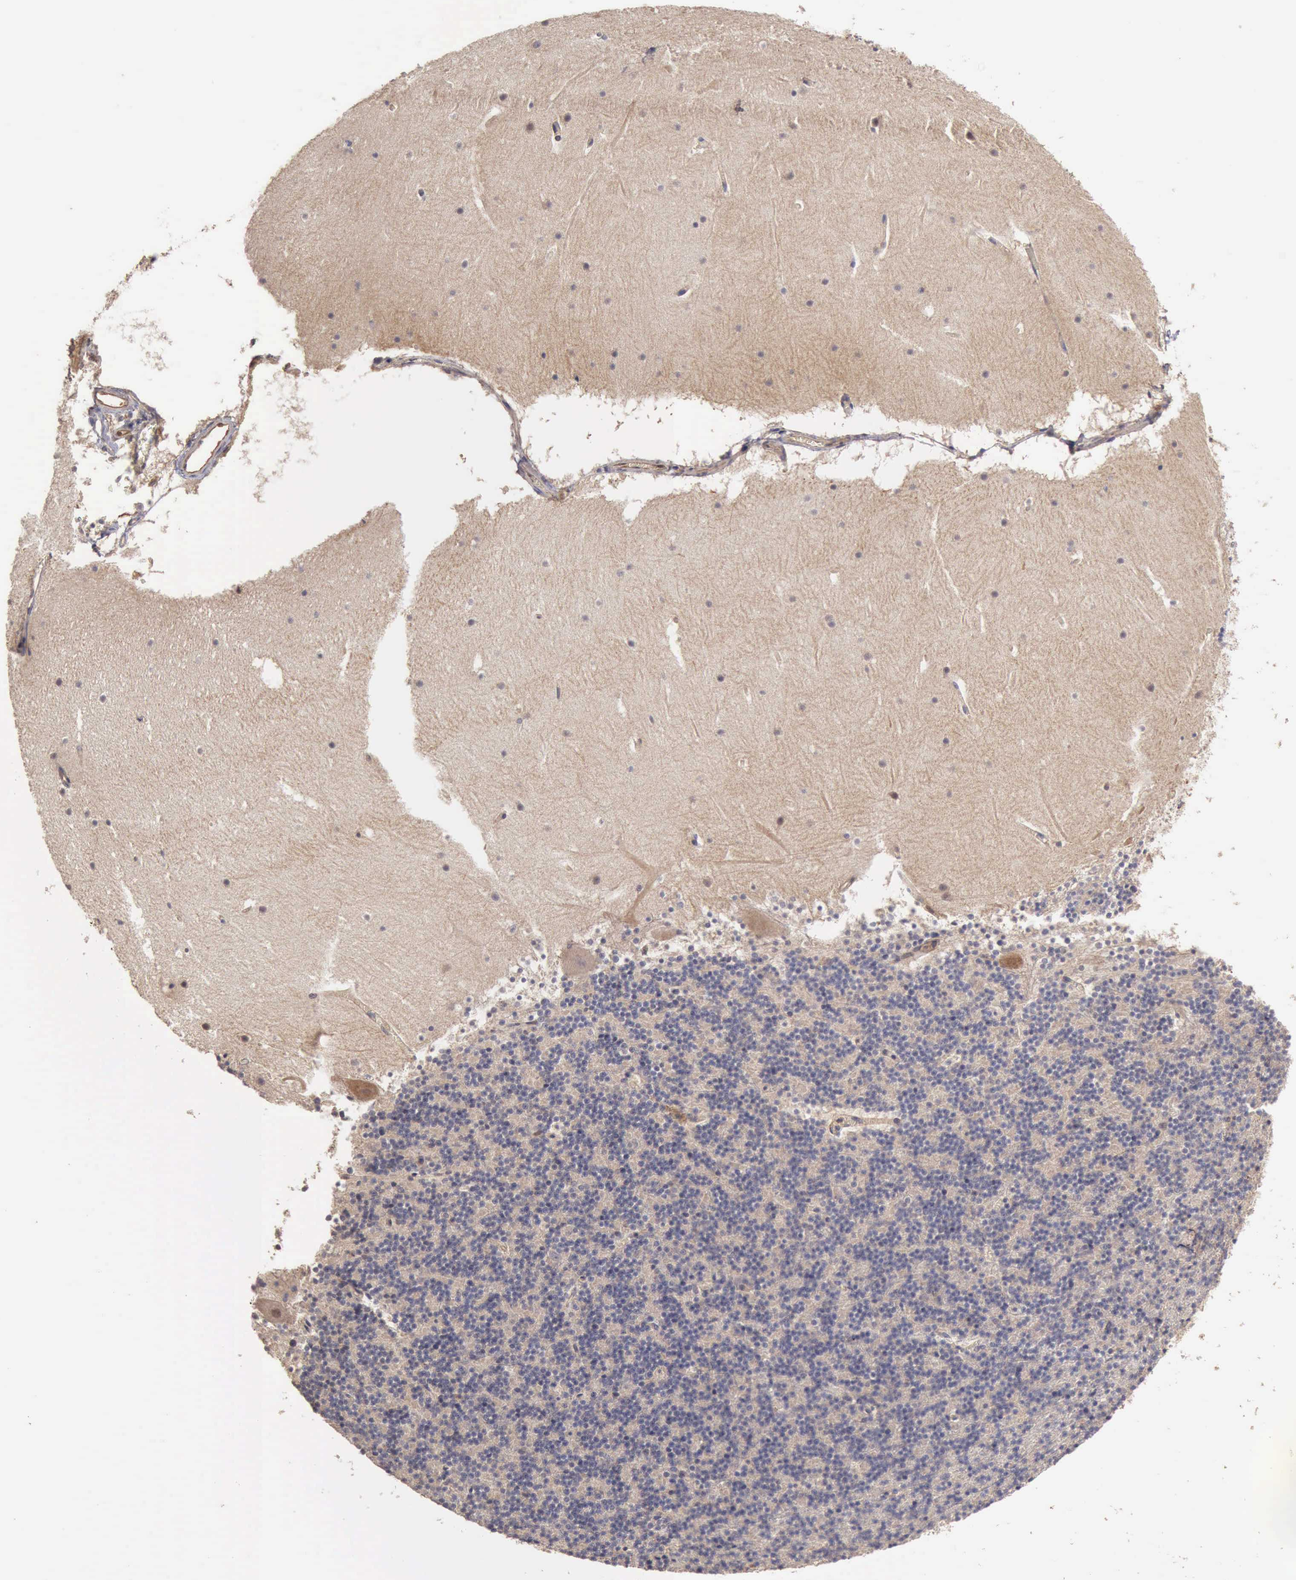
{"staining": {"intensity": "negative", "quantity": "none", "location": "none"}, "tissue": "cerebellum", "cell_type": "Cells in granular layer", "image_type": "normal", "snomed": [{"axis": "morphology", "description": "Normal tissue, NOS"}, {"axis": "topography", "description": "Cerebellum"}], "caption": "This is a image of immunohistochemistry (IHC) staining of benign cerebellum, which shows no expression in cells in granular layer. The staining was performed using DAB (3,3'-diaminobenzidine) to visualize the protein expression in brown, while the nuclei were stained in blue with hematoxylin (Magnification: 20x).", "gene": "BMX", "patient": {"sex": "male", "age": 45}}